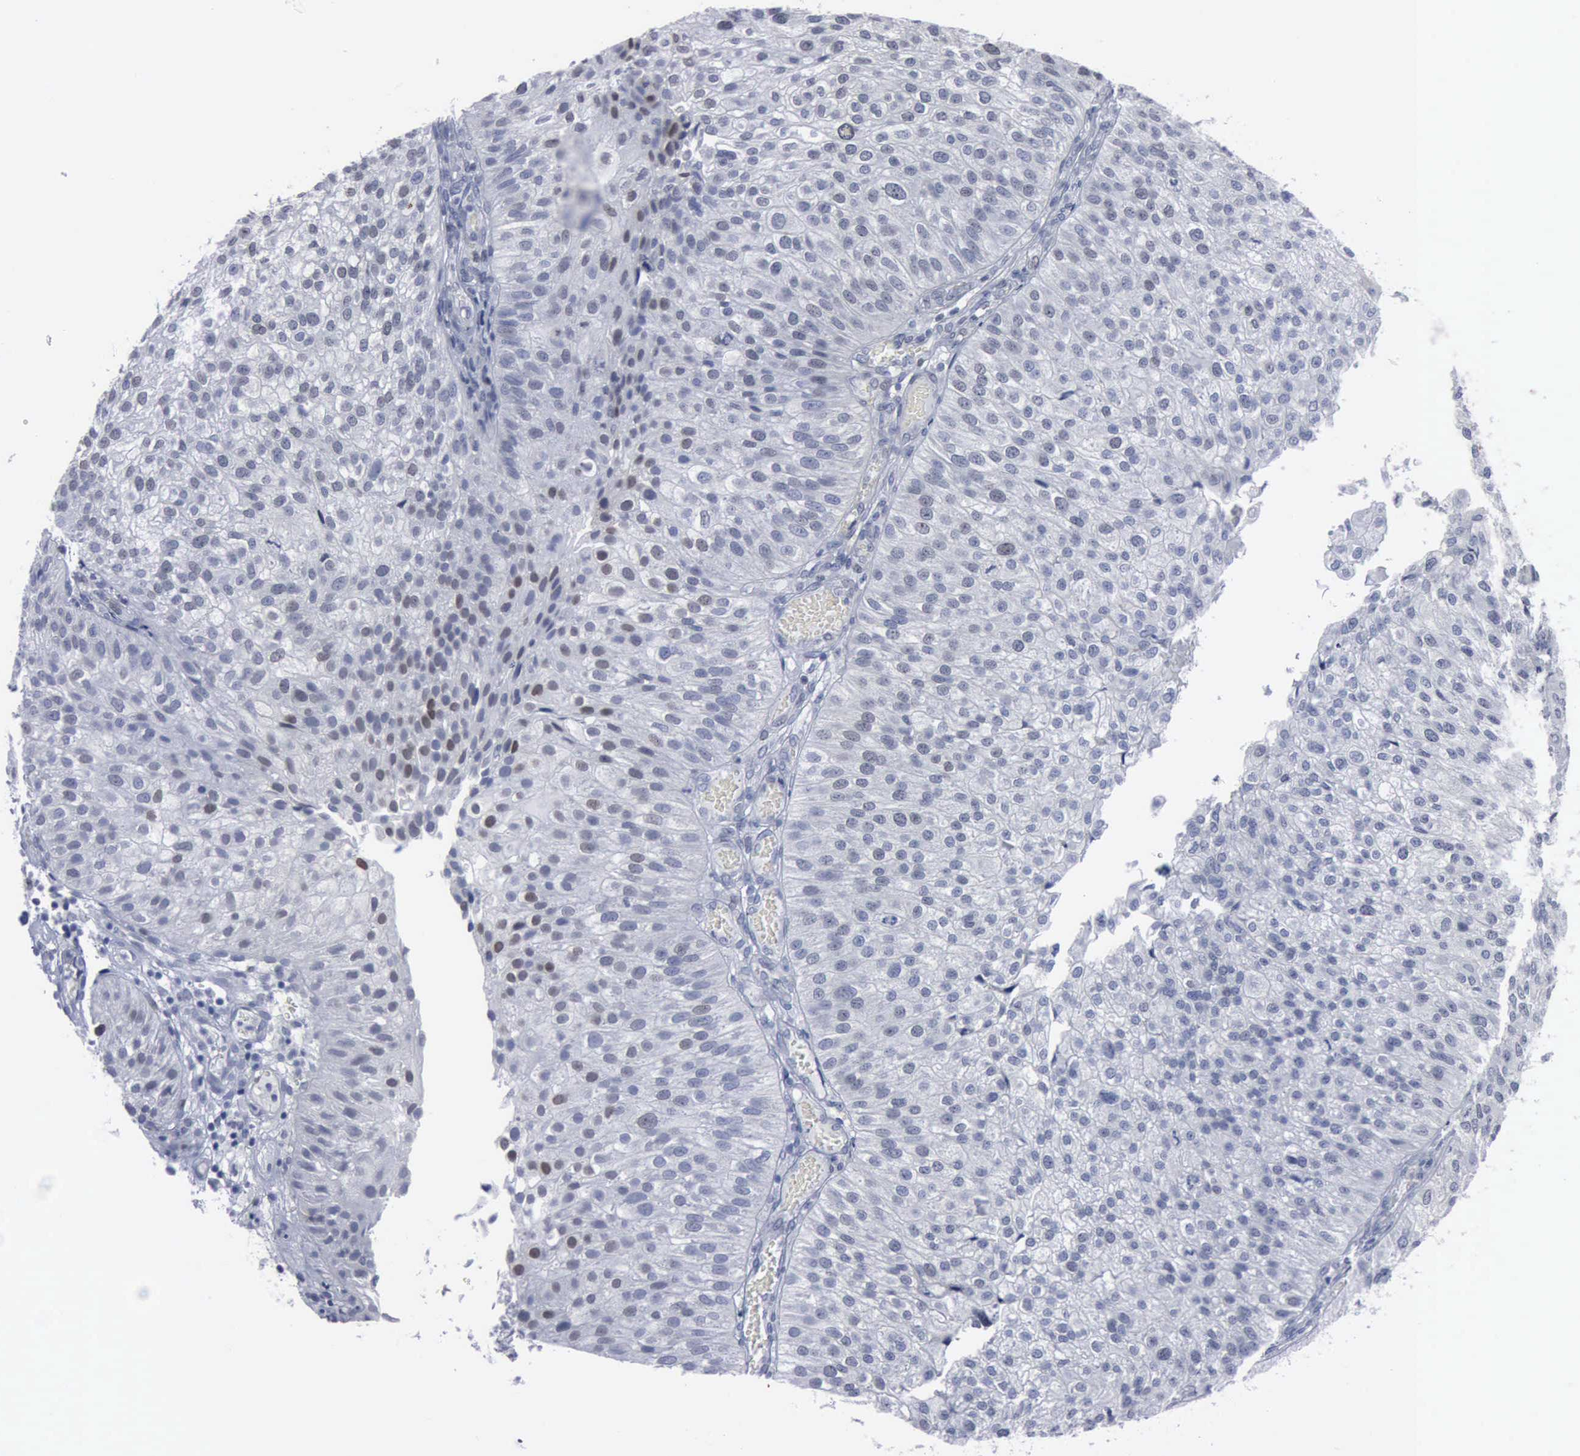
{"staining": {"intensity": "weak", "quantity": "<25%", "location": "nuclear"}, "tissue": "urothelial cancer", "cell_type": "Tumor cells", "image_type": "cancer", "snomed": [{"axis": "morphology", "description": "Urothelial carcinoma, Low grade"}, {"axis": "topography", "description": "Urinary bladder"}], "caption": "Tumor cells are negative for brown protein staining in urothelial cancer.", "gene": "MCM5", "patient": {"sex": "female", "age": 89}}